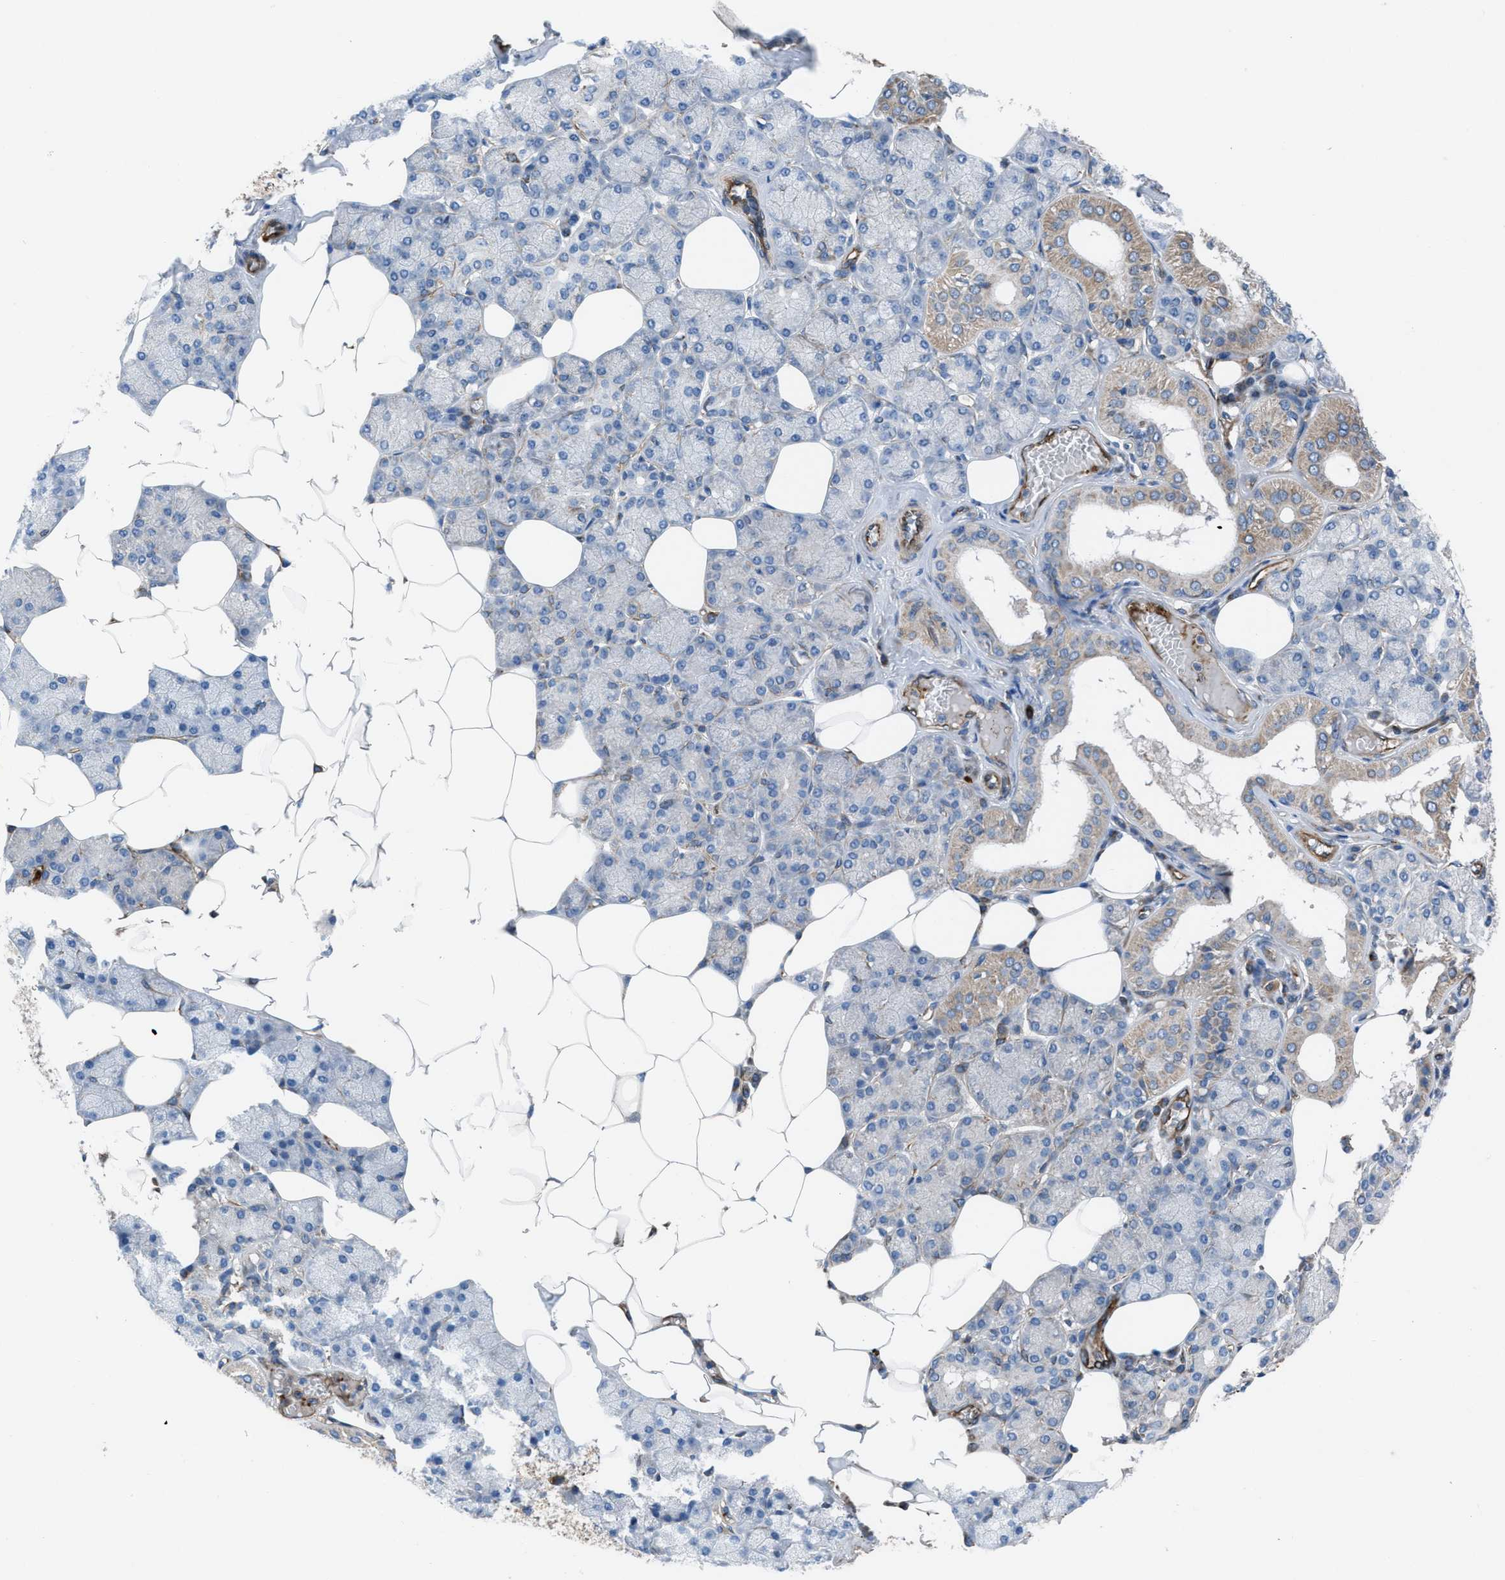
{"staining": {"intensity": "moderate", "quantity": "<25%", "location": "cytoplasmic/membranous"}, "tissue": "salivary gland", "cell_type": "Glandular cells", "image_type": "normal", "snomed": [{"axis": "morphology", "description": "Normal tissue, NOS"}, {"axis": "topography", "description": "Salivary gland"}], "caption": "An image of human salivary gland stained for a protein displays moderate cytoplasmic/membranous brown staining in glandular cells. (IHC, brightfield microscopy, high magnification).", "gene": "SLC6A9", "patient": {"sex": "male", "age": 62}}